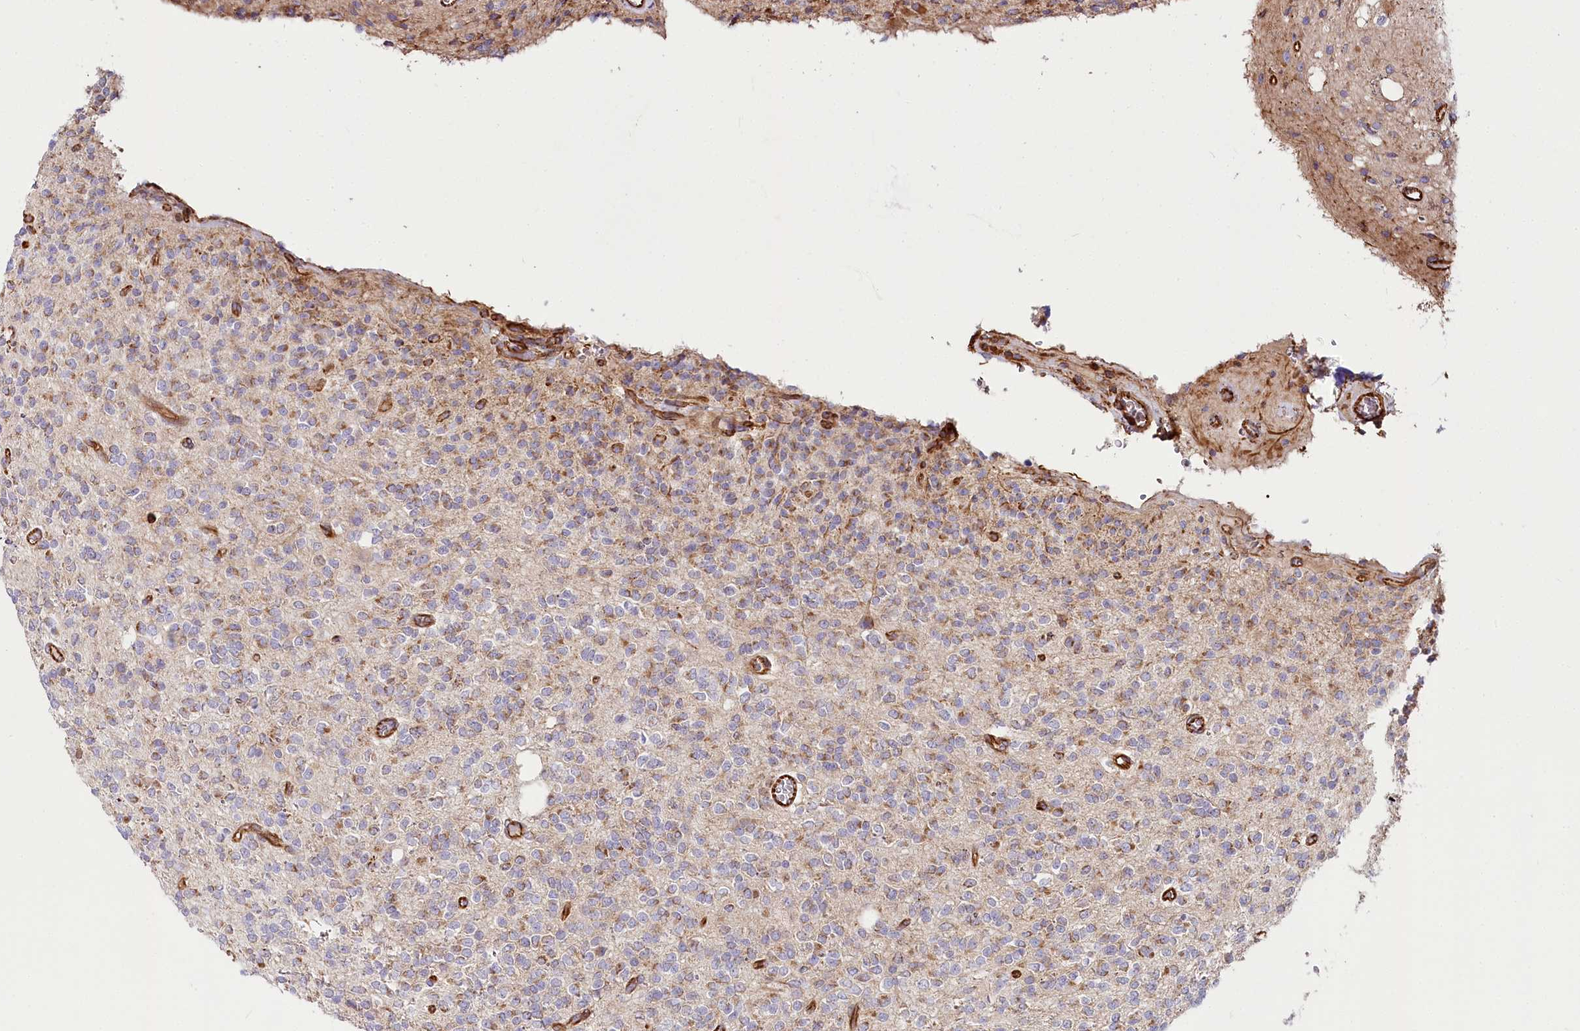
{"staining": {"intensity": "weak", "quantity": "25%-75%", "location": "cytoplasmic/membranous"}, "tissue": "glioma", "cell_type": "Tumor cells", "image_type": "cancer", "snomed": [{"axis": "morphology", "description": "Glioma, malignant, High grade"}, {"axis": "topography", "description": "Brain"}], "caption": "Weak cytoplasmic/membranous protein positivity is identified in about 25%-75% of tumor cells in malignant high-grade glioma.", "gene": "THUMPD3", "patient": {"sex": "male", "age": 34}}